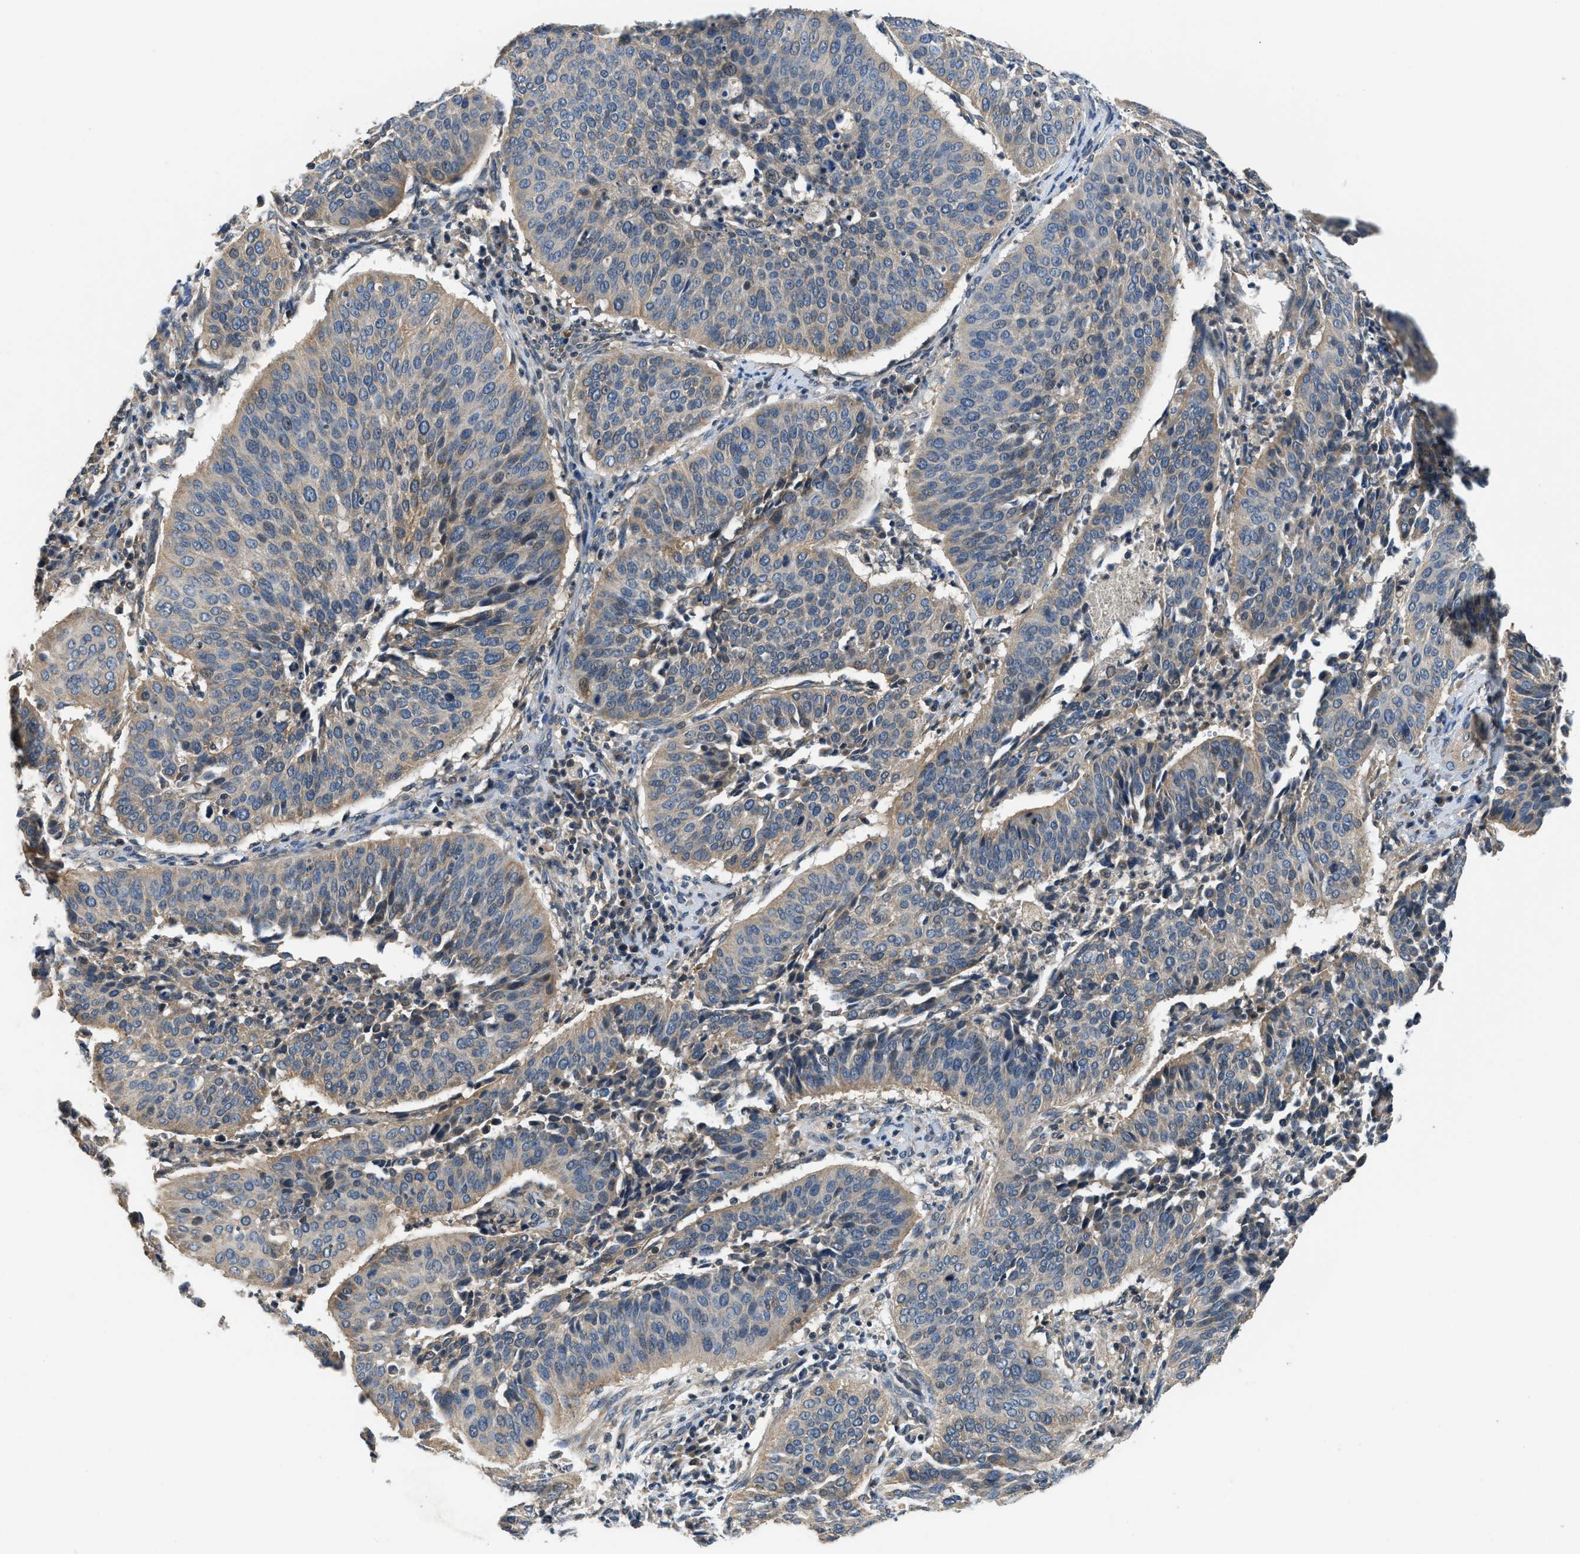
{"staining": {"intensity": "weak", "quantity": "25%-75%", "location": "cytoplasmic/membranous"}, "tissue": "cervical cancer", "cell_type": "Tumor cells", "image_type": "cancer", "snomed": [{"axis": "morphology", "description": "Normal tissue, NOS"}, {"axis": "morphology", "description": "Squamous cell carcinoma, NOS"}, {"axis": "topography", "description": "Cervix"}], "caption": "Immunohistochemistry (IHC) histopathology image of neoplastic tissue: cervical cancer stained using immunohistochemistry displays low levels of weak protein expression localized specifically in the cytoplasmic/membranous of tumor cells, appearing as a cytoplasmic/membranous brown color.", "gene": "SSH2", "patient": {"sex": "female", "age": 39}}